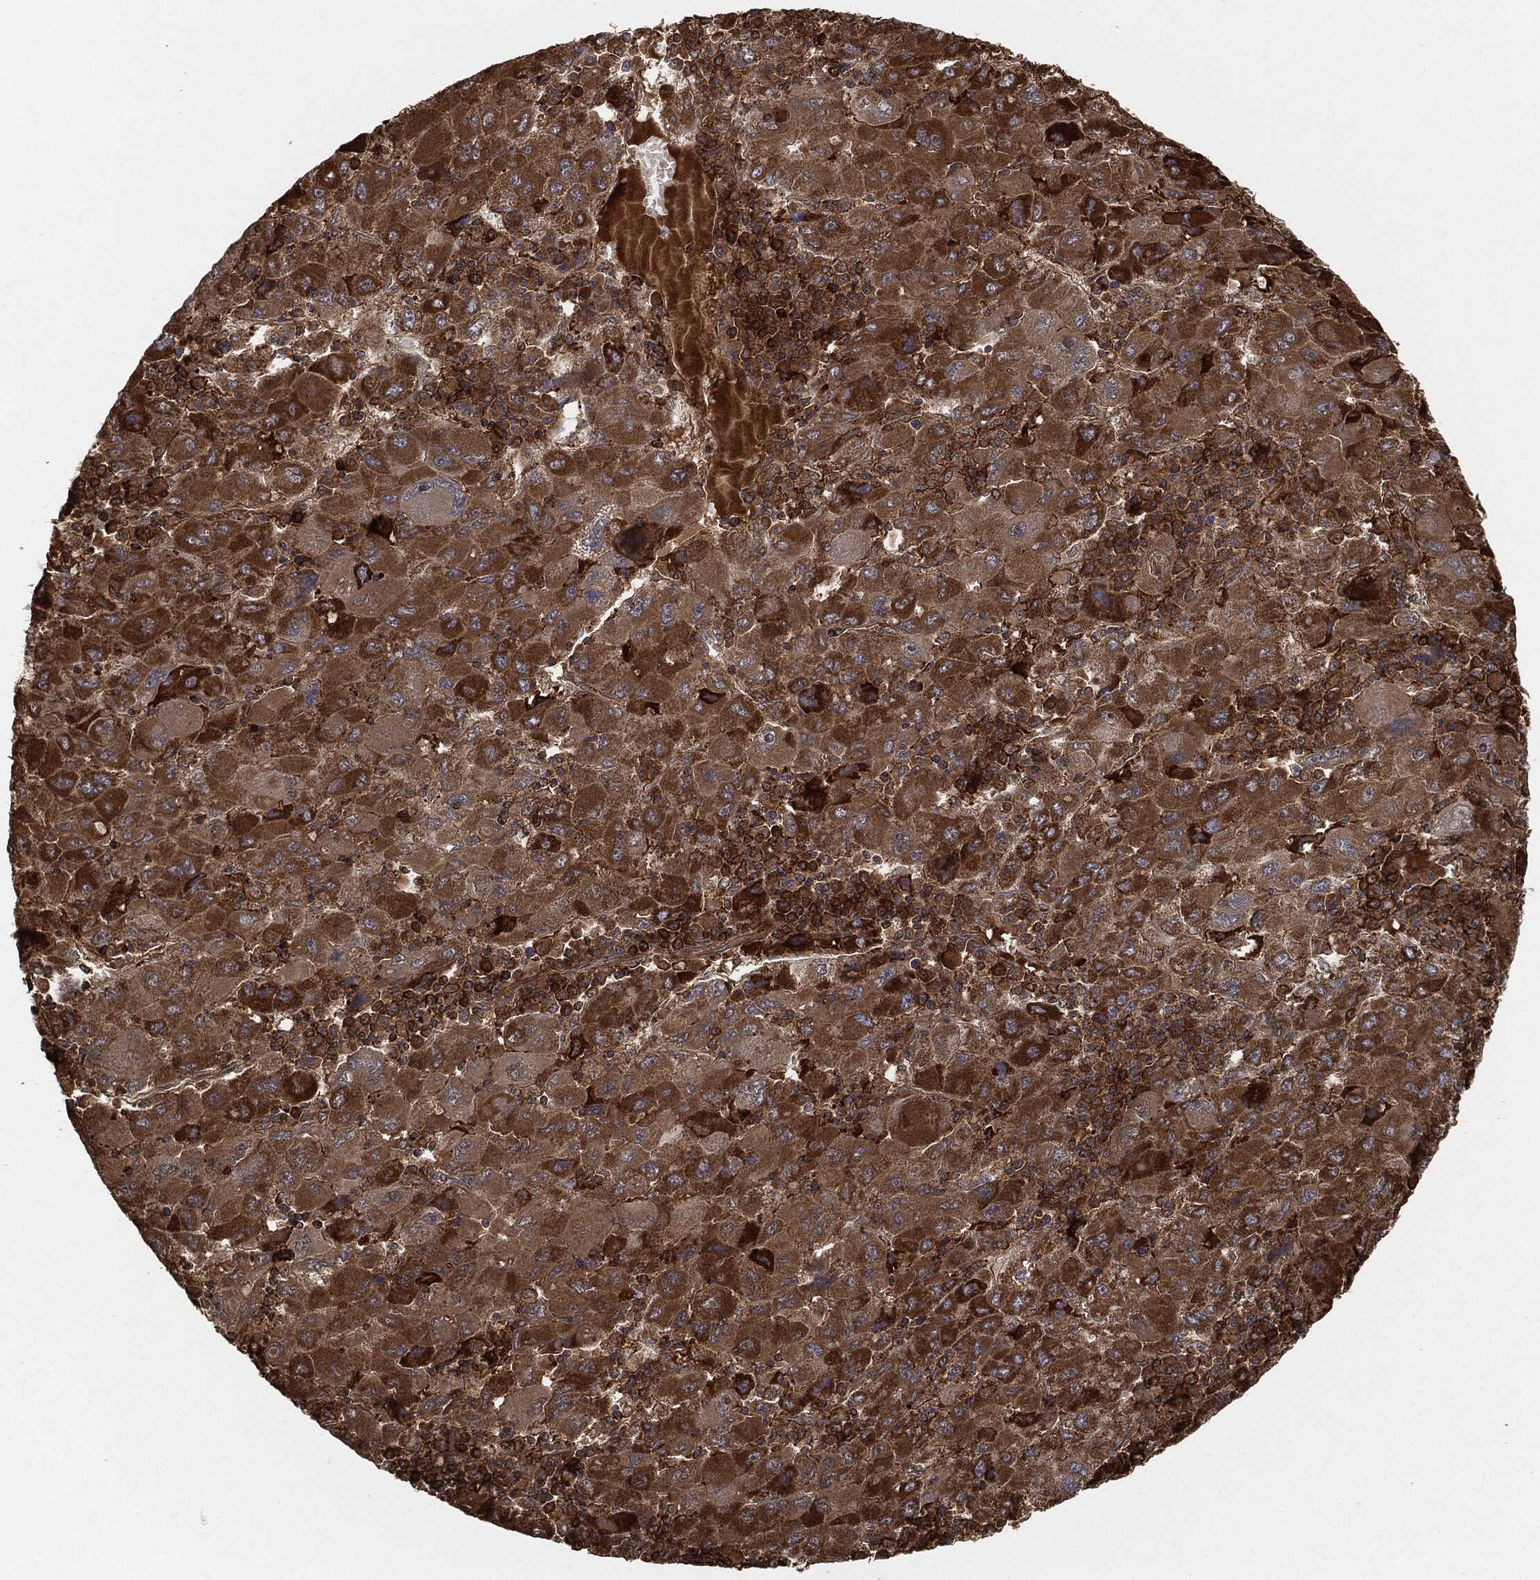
{"staining": {"intensity": "strong", "quantity": "25%-75%", "location": "cytoplasmic/membranous"}, "tissue": "liver cancer", "cell_type": "Tumor cells", "image_type": "cancer", "snomed": [{"axis": "morphology", "description": "Carcinoma, Hepatocellular, NOS"}, {"axis": "topography", "description": "Liver"}], "caption": "A micrograph showing strong cytoplasmic/membranous expression in about 25%-75% of tumor cells in liver cancer, as visualized by brown immunohistochemical staining.", "gene": "TPT1", "patient": {"sex": "male", "age": 75}}